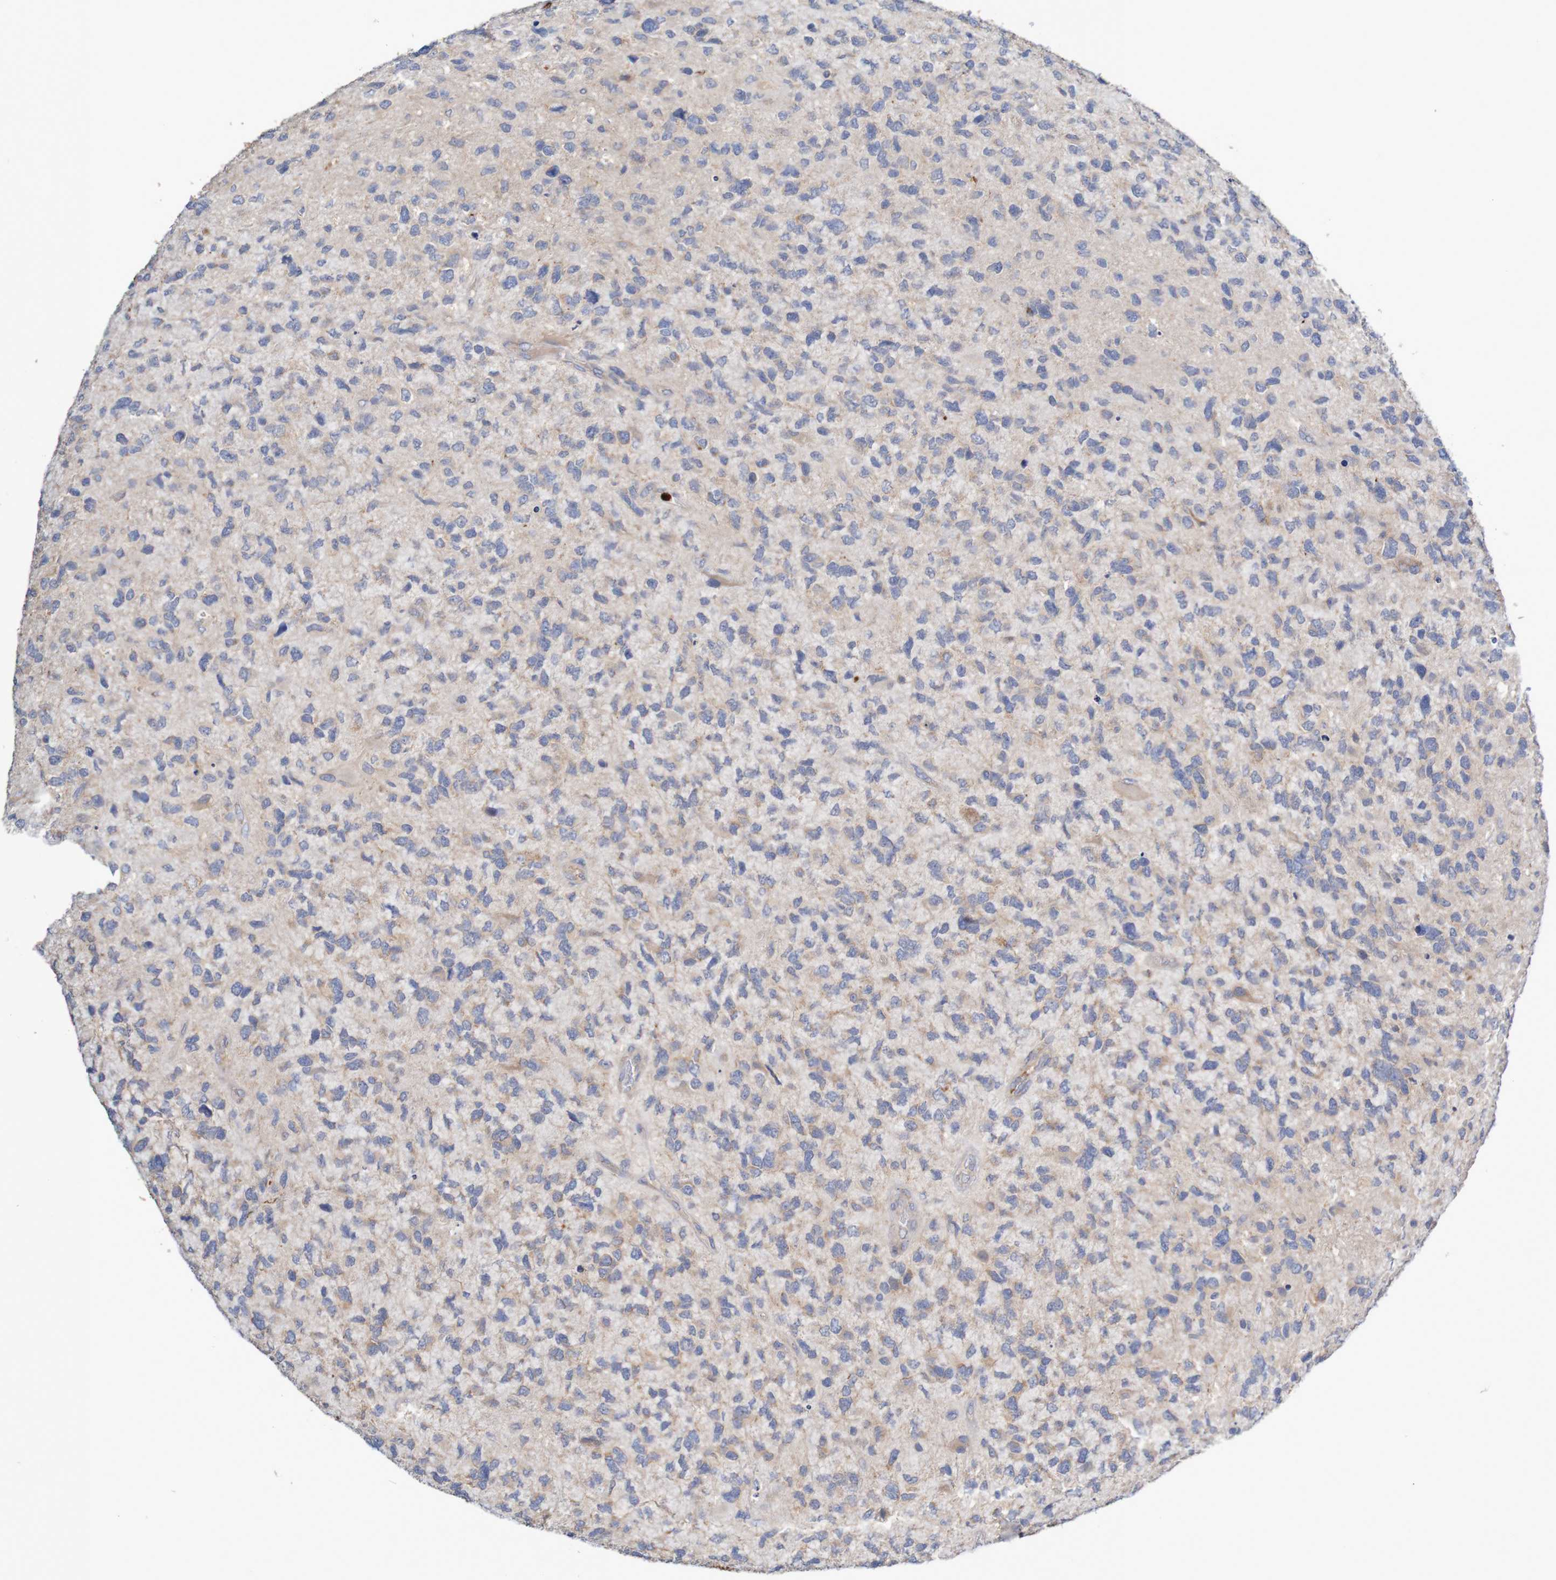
{"staining": {"intensity": "weak", "quantity": ">75%", "location": "cytoplasmic/membranous"}, "tissue": "glioma", "cell_type": "Tumor cells", "image_type": "cancer", "snomed": [{"axis": "morphology", "description": "Glioma, malignant, High grade"}, {"axis": "topography", "description": "Brain"}], "caption": "Brown immunohistochemical staining in glioma reveals weak cytoplasmic/membranous expression in approximately >75% of tumor cells.", "gene": "PARP4", "patient": {"sex": "female", "age": 58}}